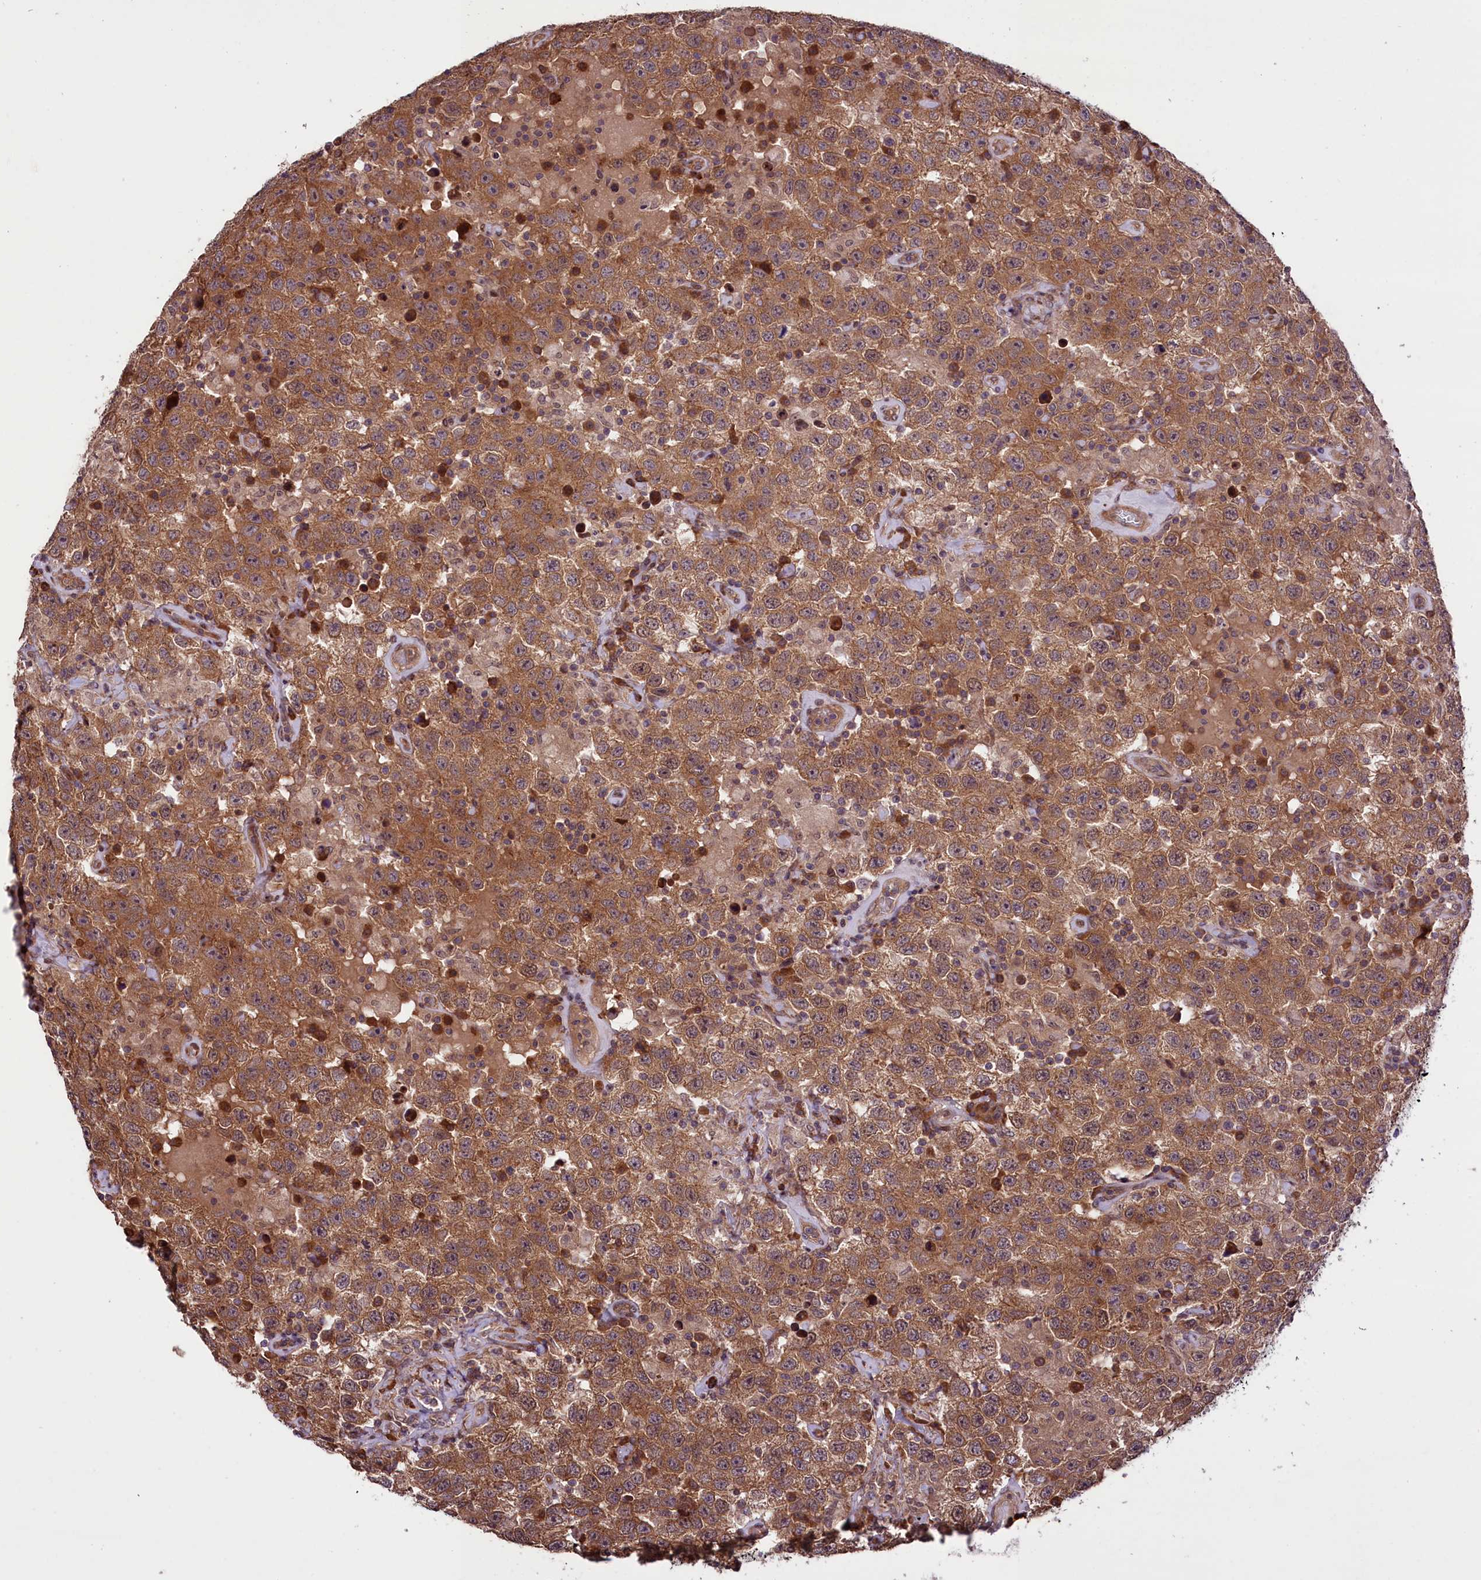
{"staining": {"intensity": "moderate", "quantity": ">75%", "location": "cytoplasmic/membranous"}, "tissue": "testis cancer", "cell_type": "Tumor cells", "image_type": "cancer", "snomed": [{"axis": "morphology", "description": "Seminoma, NOS"}, {"axis": "topography", "description": "Testis"}], "caption": "Testis cancer was stained to show a protein in brown. There is medium levels of moderate cytoplasmic/membranous expression in approximately >75% of tumor cells.", "gene": "HDAC5", "patient": {"sex": "male", "age": 41}}